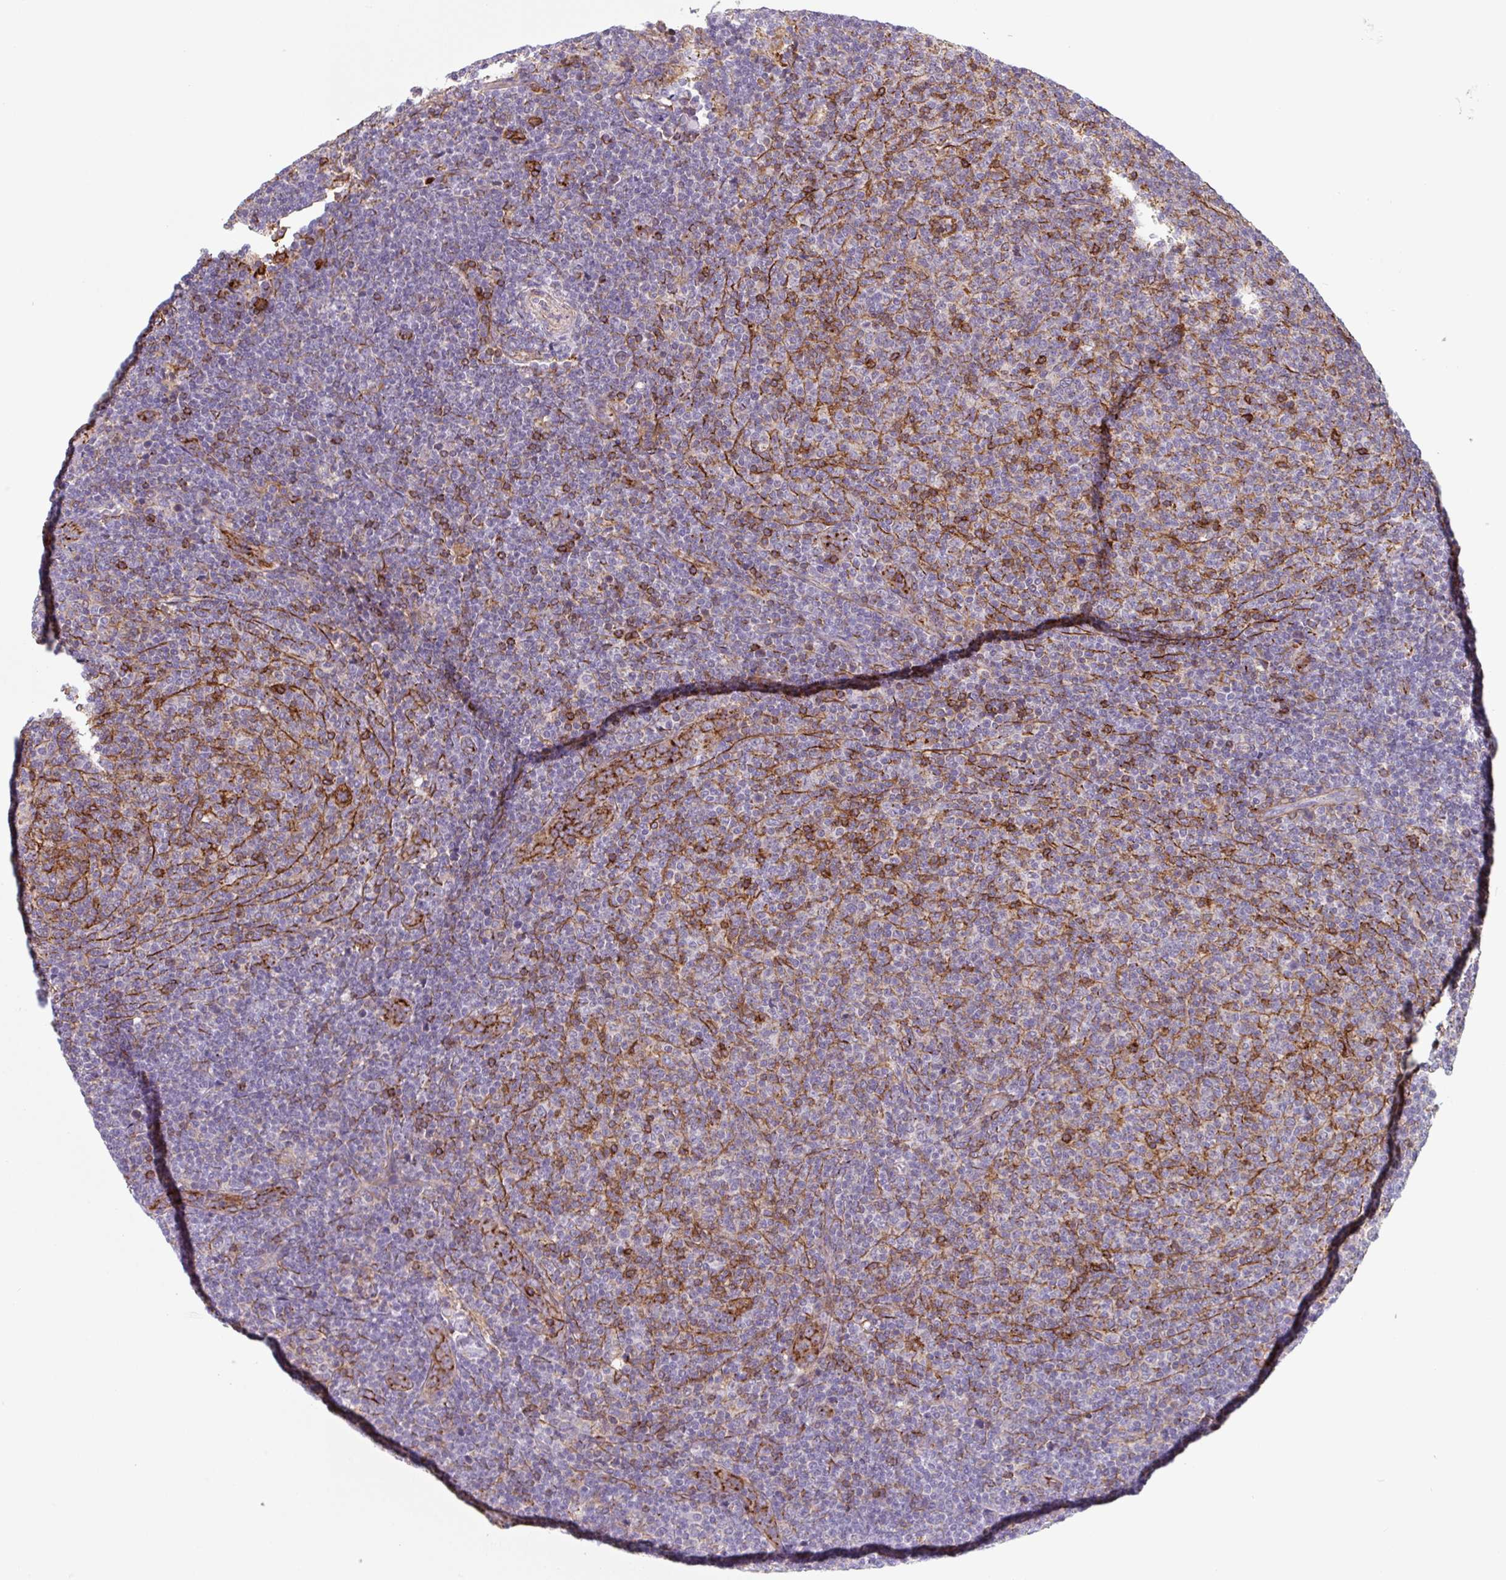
{"staining": {"intensity": "negative", "quantity": "none", "location": "none"}, "tissue": "lymphoma", "cell_type": "Tumor cells", "image_type": "cancer", "snomed": [{"axis": "morphology", "description": "Malignant lymphoma, non-Hodgkin's type, Low grade"}, {"axis": "topography", "description": "Lymph node"}], "caption": "This is an IHC histopathology image of human low-grade malignant lymphoma, non-Hodgkin's type. There is no positivity in tumor cells.", "gene": "DHFR2", "patient": {"sex": "male", "age": 66}}